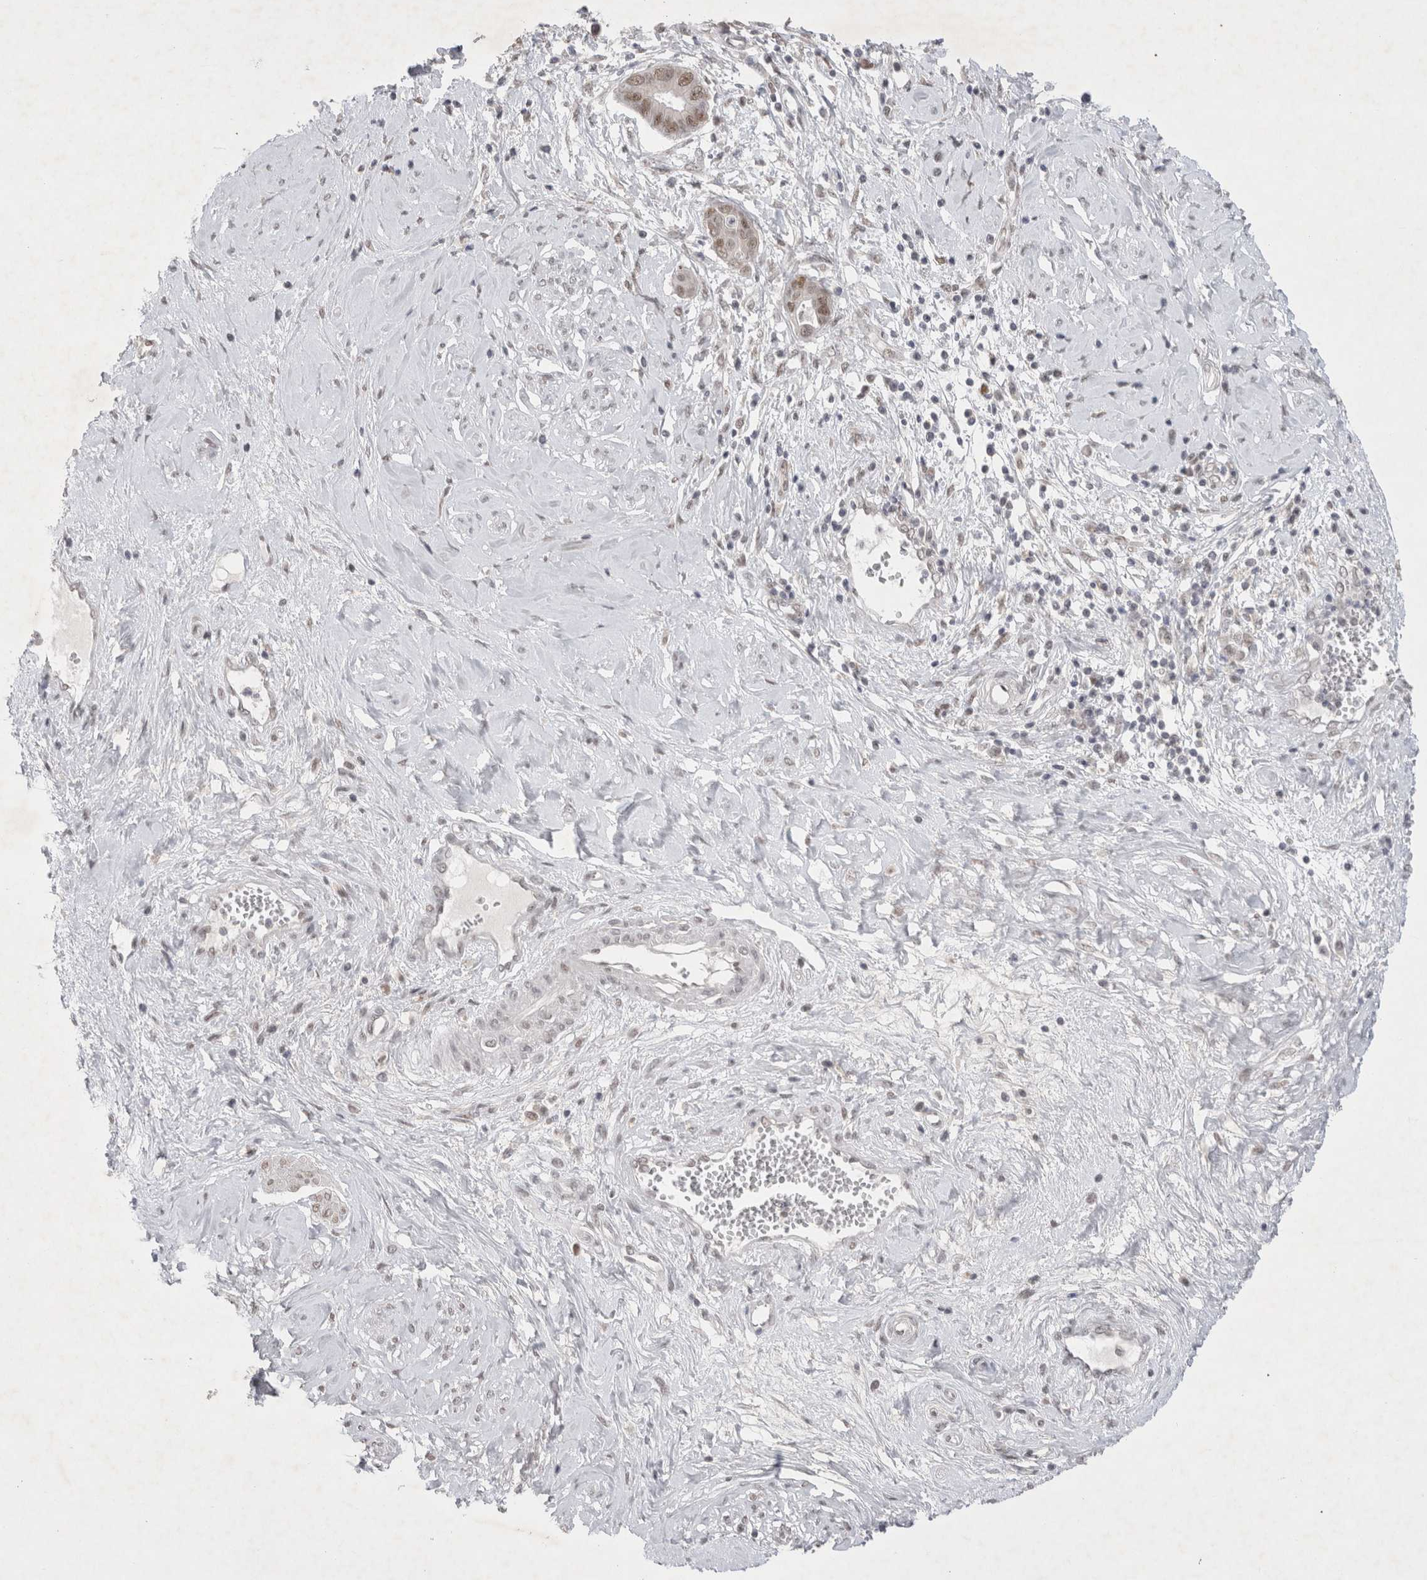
{"staining": {"intensity": "moderate", "quantity": ">75%", "location": "nuclear"}, "tissue": "cervical cancer", "cell_type": "Tumor cells", "image_type": "cancer", "snomed": [{"axis": "morphology", "description": "Adenocarcinoma, NOS"}, {"axis": "topography", "description": "Cervix"}], "caption": "Cervical cancer stained with a protein marker shows moderate staining in tumor cells.", "gene": "RECQL4", "patient": {"sex": "female", "age": 44}}